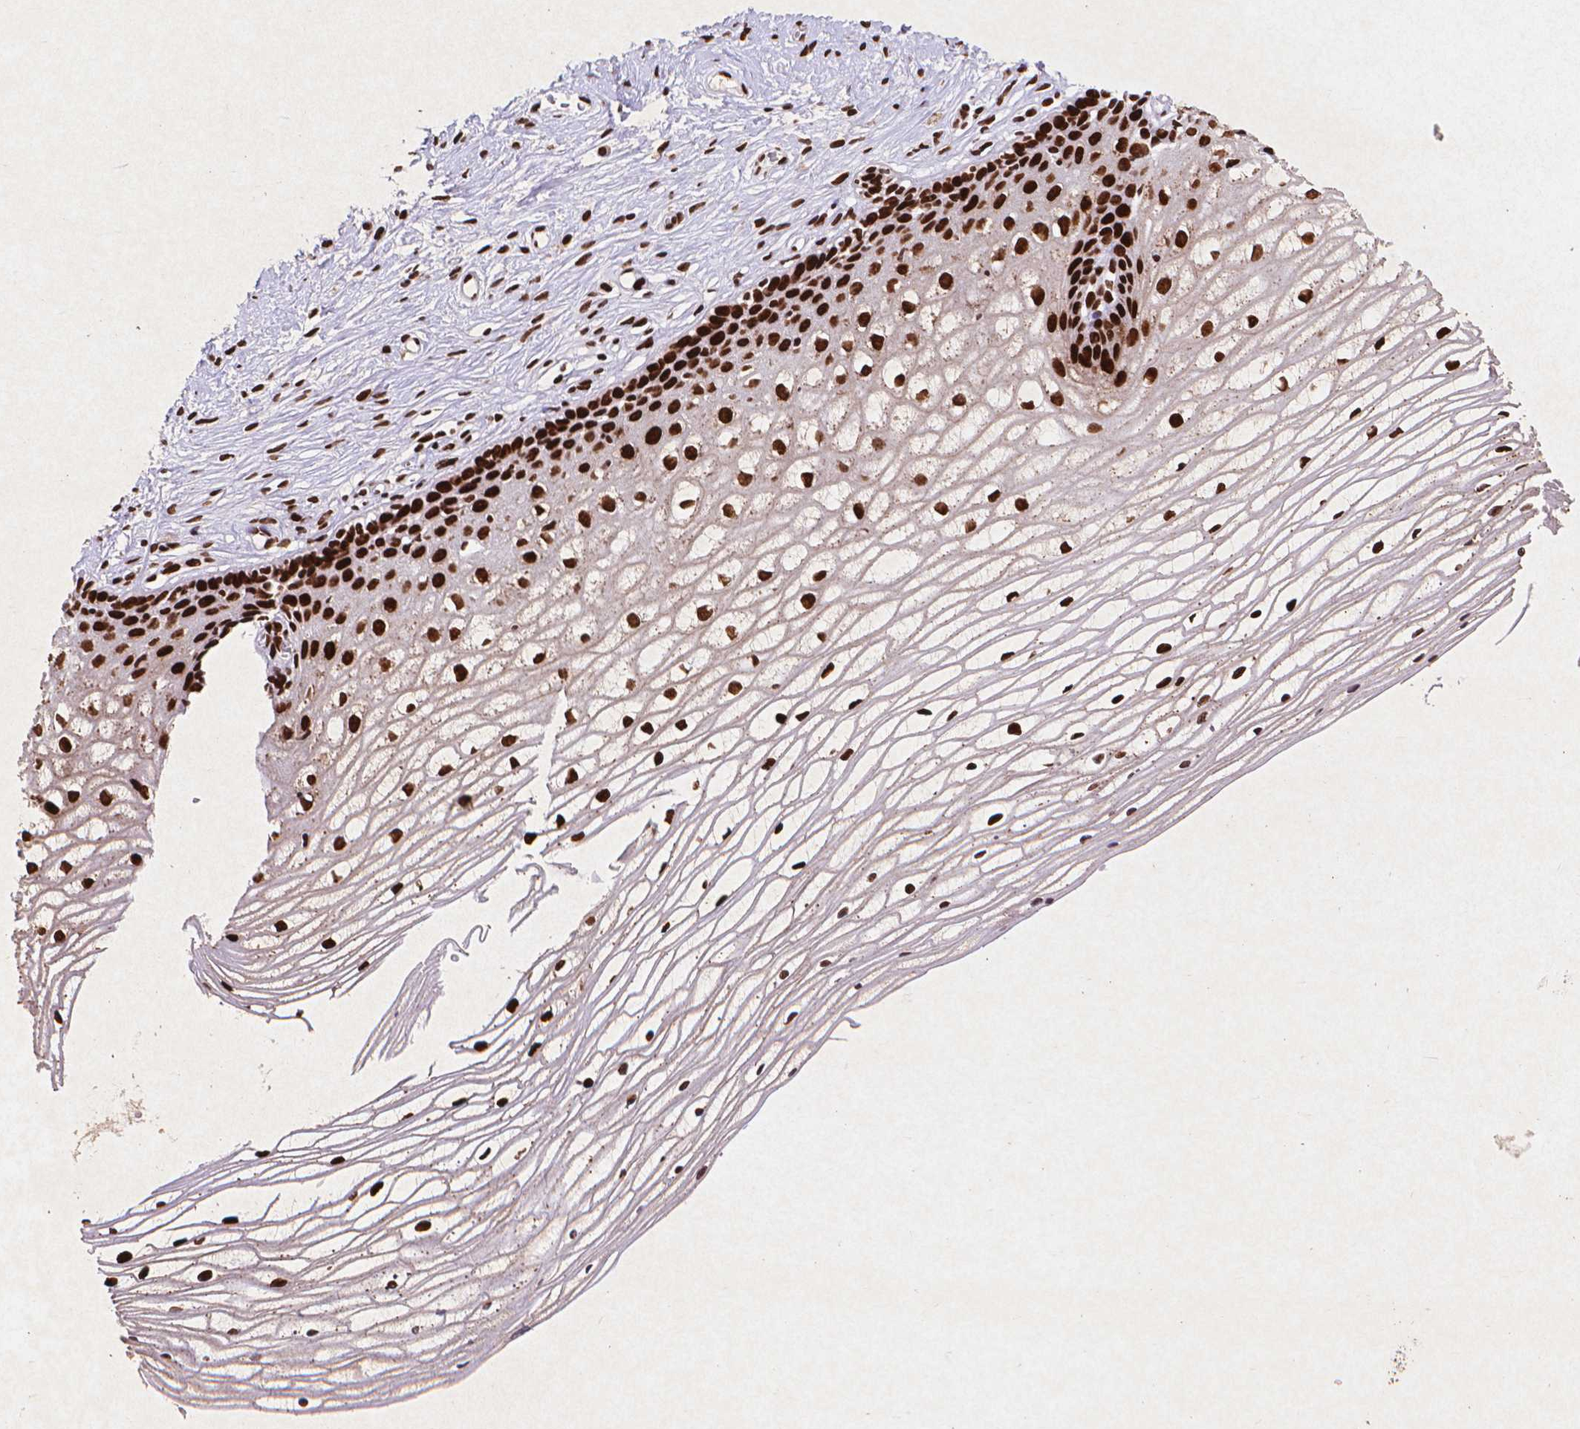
{"staining": {"intensity": "strong", "quantity": ">75%", "location": "cytoplasmic/membranous,nuclear"}, "tissue": "cervix", "cell_type": "Glandular cells", "image_type": "normal", "snomed": [{"axis": "morphology", "description": "Normal tissue, NOS"}, {"axis": "topography", "description": "Cervix"}], "caption": "Strong cytoplasmic/membranous,nuclear staining is present in about >75% of glandular cells in normal cervix. The staining is performed using DAB brown chromogen to label protein expression. The nuclei are counter-stained blue using hematoxylin.", "gene": "CITED2", "patient": {"sex": "female", "age": 40}}